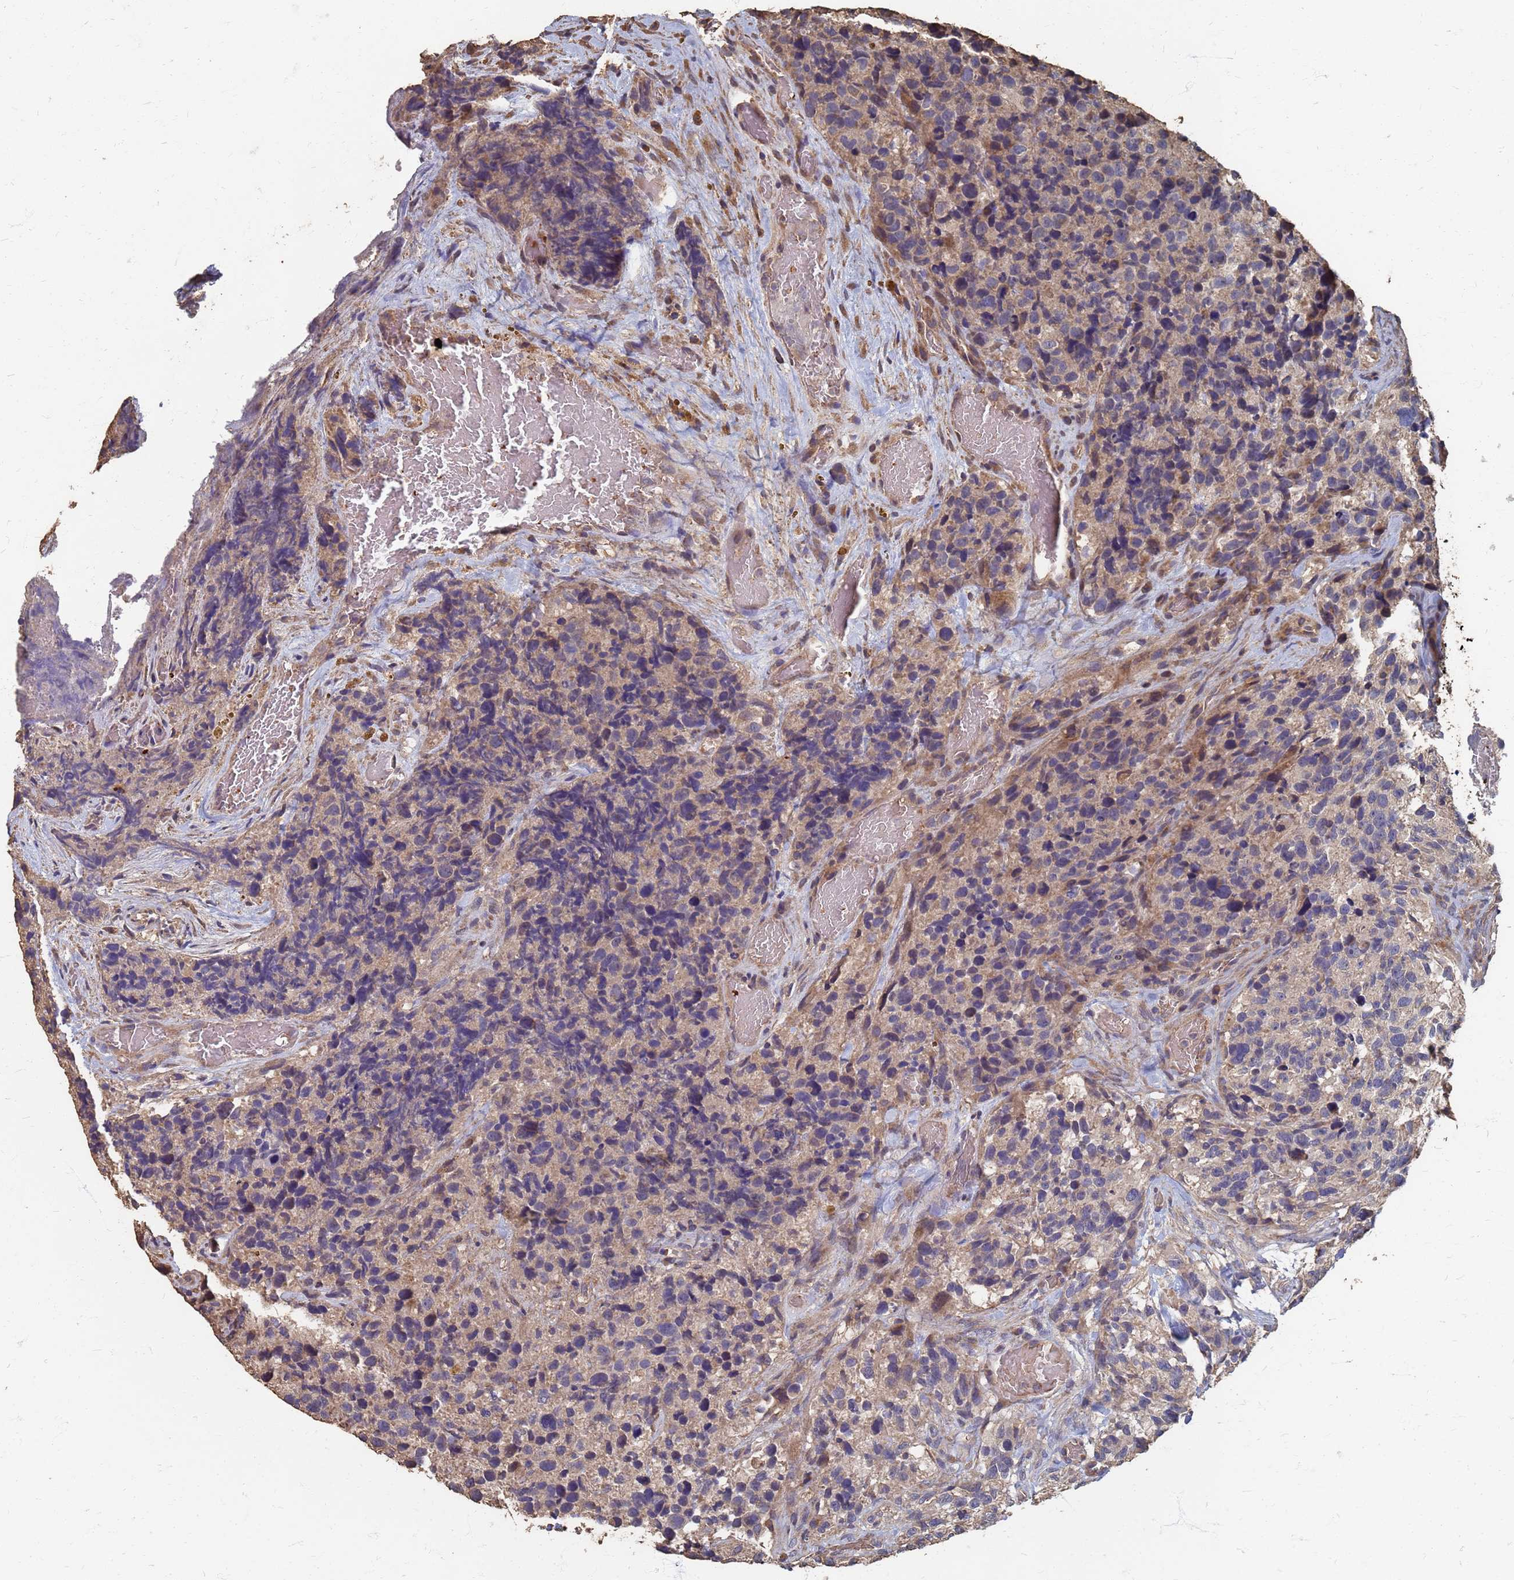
{"staining": {"intensity": "negative", "quantity": "none", "location": "none"}, "tissue": "glioma", "cell_type": "Tumor cells", "image_type": "cancer", "snomed": [{"axis": "morphology", "description": "Glioma, malignant, High grade"}, {"axis": "topography", "description": "Brain"}], "caption": "This is a image of IHC staining of glioma, which shows no staining in tumor cells.", "gene": "DPH5", "patient": {"sex": "male", "age": 69}}